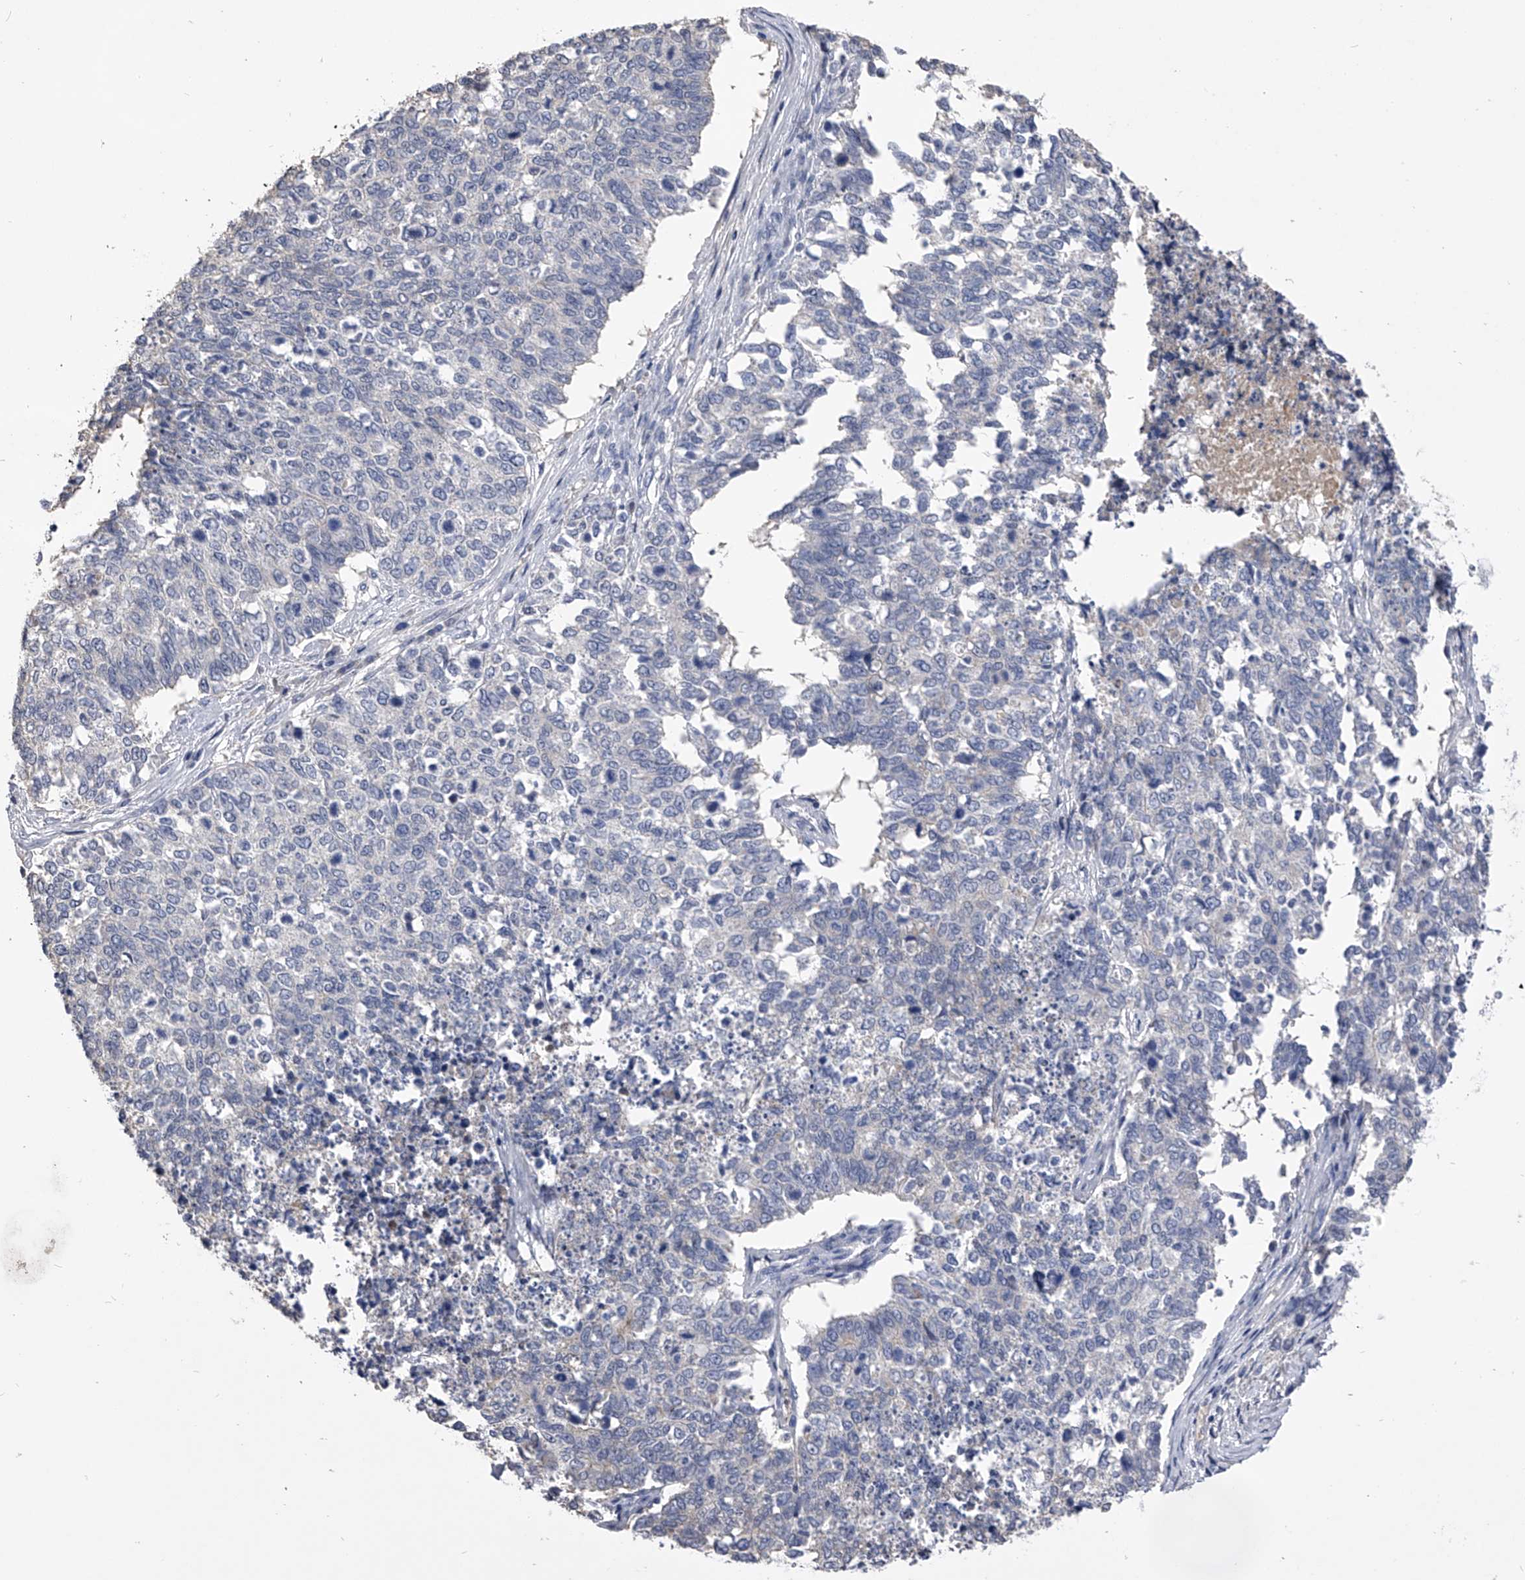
{"staining": {"intensity": "negative", "quantity": "none", "location": "none"}, "tissue": "cervical cancer", "cell_type": "Tumor cells", "image_type": "cancer", "snomed": [{"axis": "morphology", "description": "Squamous cell carcinoma, NOS"}, {"axis": "topography", "description": "Cervix"}], "caption": "High power microscopy micrograph of an immunohistochemistry (IHC) histopathology image of cervical squamous cell carcinoma, revealing no significant positivity in tumor cells.", "gene": "MDN1", "patient": {"sex": "female", "age": 63}}